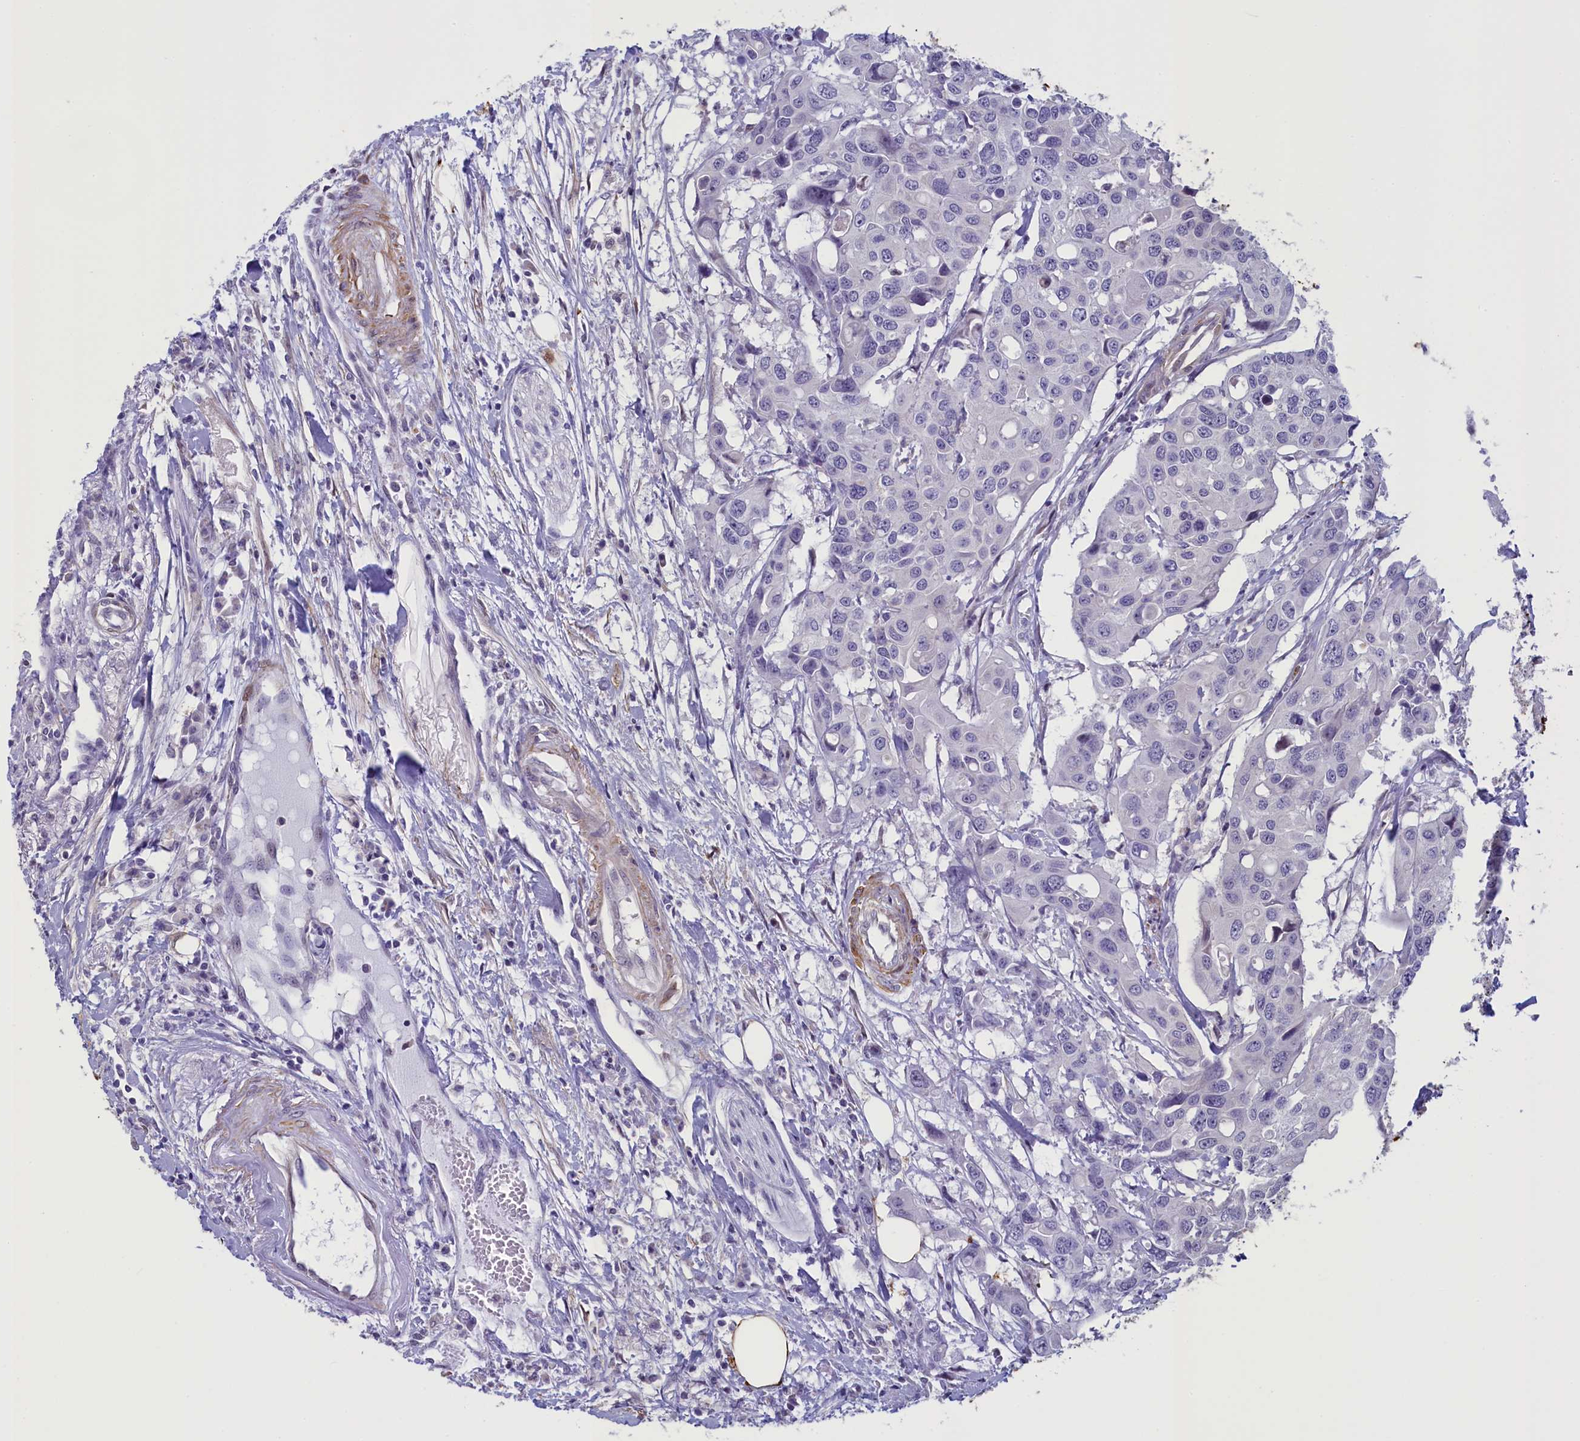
{"staining": {"intensity": "negative", "quantity": "none", "location": "none"}, "tissue": "colorectal cancer", "cell_type": "Tumor cells", "image_type": "cancer", "snomed": [{"axis": "morphology", "description": "Adenocarcinoma, NOS"}, {"axis": "topography", "description": "Colon"}], "caption": "This is a histopathology image of immunohistochemistry staining of adenocarcinoma (colorectal), which shows no positivity in tumor cells.", "gene": "IGSF6", "patient": {"sex": "male", "age": 77}}